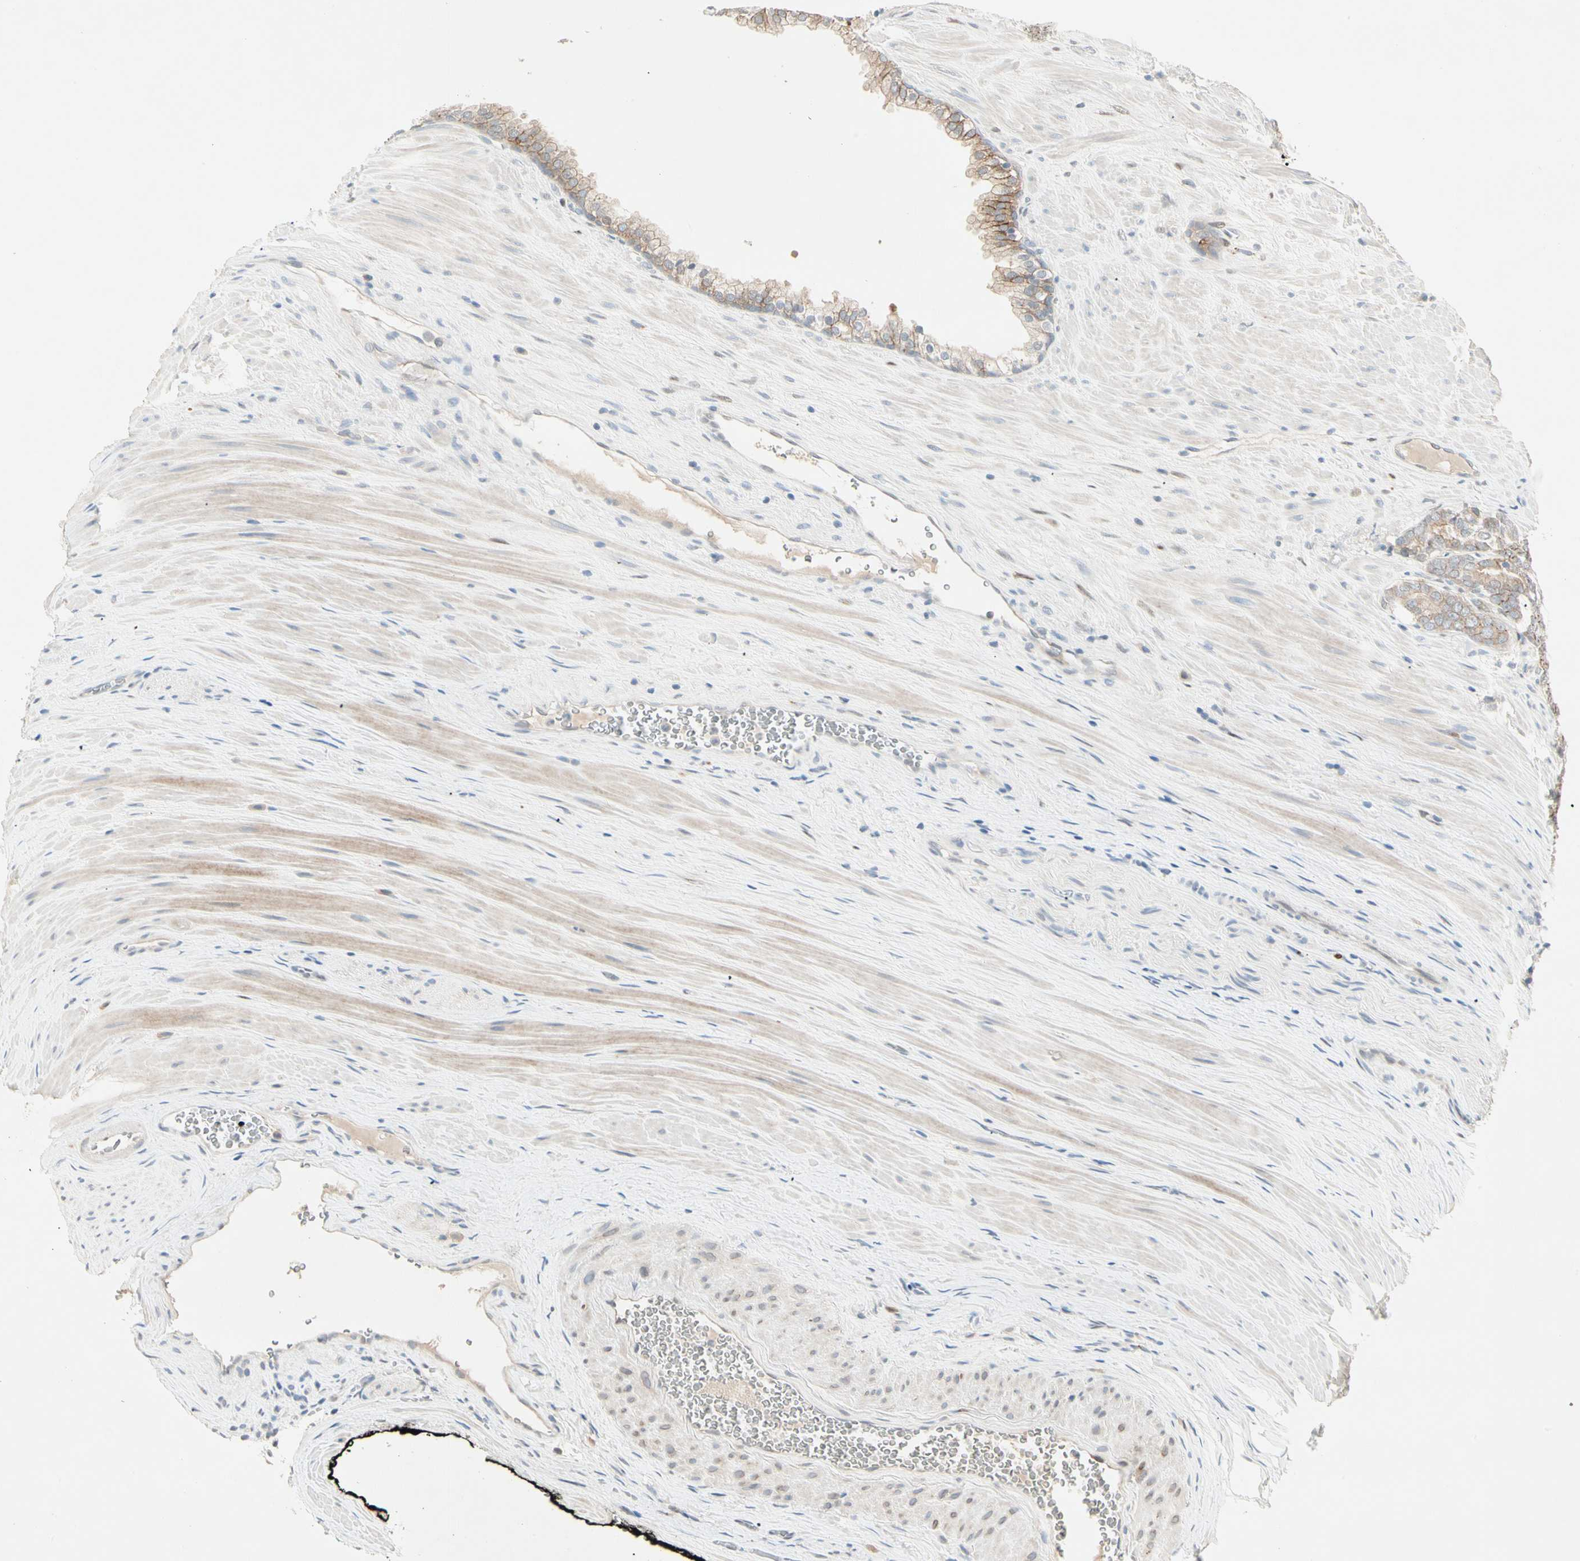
{"staining": {"intensity": "weak", "quantity": ">75%", "location": "cytoplasmic/membranous"}, "tissue": "prostate cancer", "cell_type": "Tumor cells", "image_type": "cancer", "snomed": [{"axis": "morphology", "description": "Adenocarcinoma, Low grade"}, {"axis": "topography", "description": "Prostate"}], "caption": "Weak cytoplasmic/membranous expression for a protein is appreciated in about >75% of tumor cells of prostate cancer using immunohistochemistry.", "gene": "IL1R1", "patient": {"sex": "male", "age": 58}}